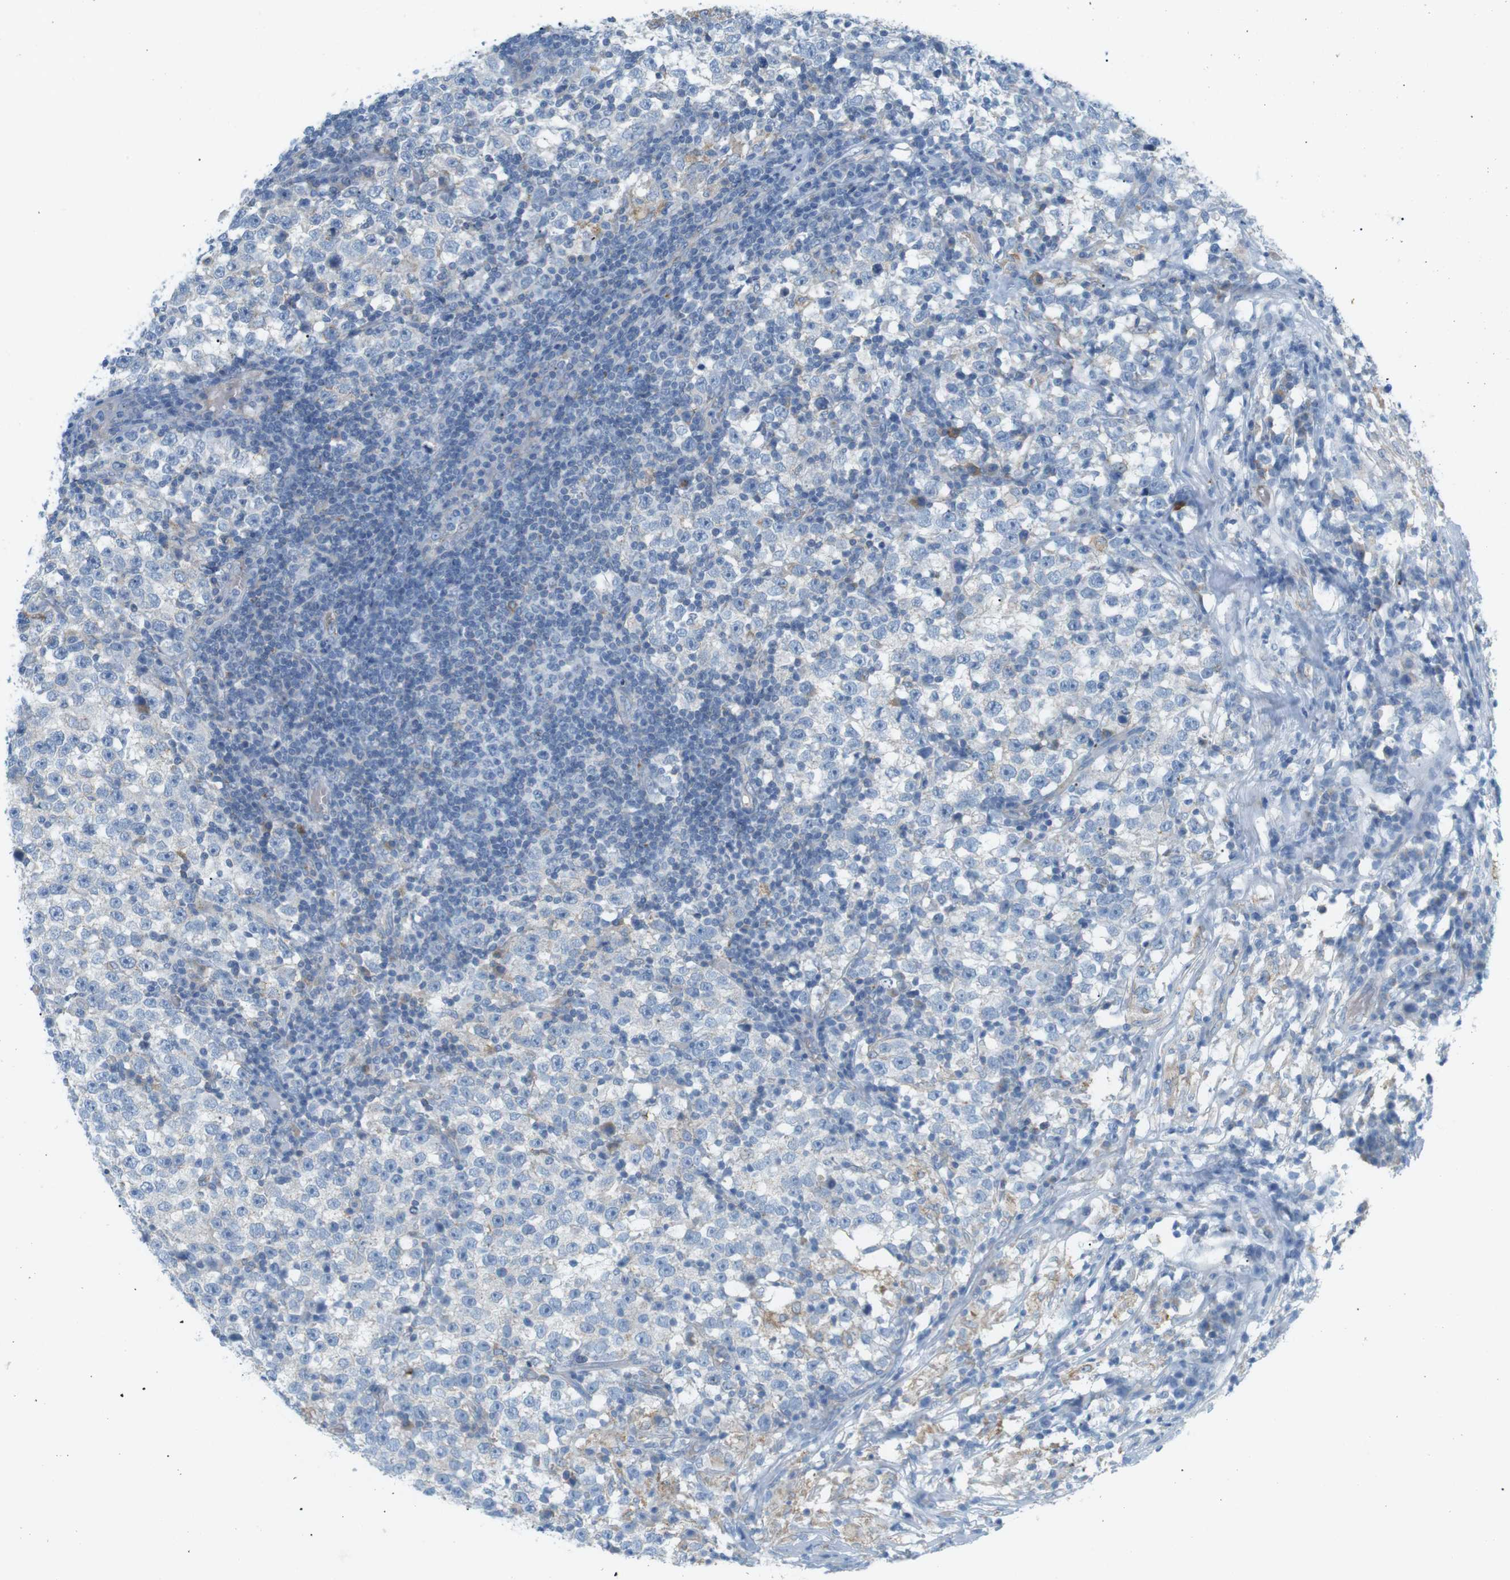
{"staining": {"intensity": "negative", "quantity": "none", "location": "none"}, "tissue": "testis cancer", "cell_type": "Tumor cells", "image_type": "cancer", "snomed": [{"axis": "morphology", "description": "Seminoma, NOS"}, {"axis": "topography", "description": "Testis"}], "caption": "High magnification brightfield microscopy of testis seminoma stained with DAB (3,3'-diaminobenzidine) (brown) and counterstained with hematoxylin (blue): tumor cells show no significant staining.", "gene": "VAMP1", "patient": {"sex": "male", "age": 43}}